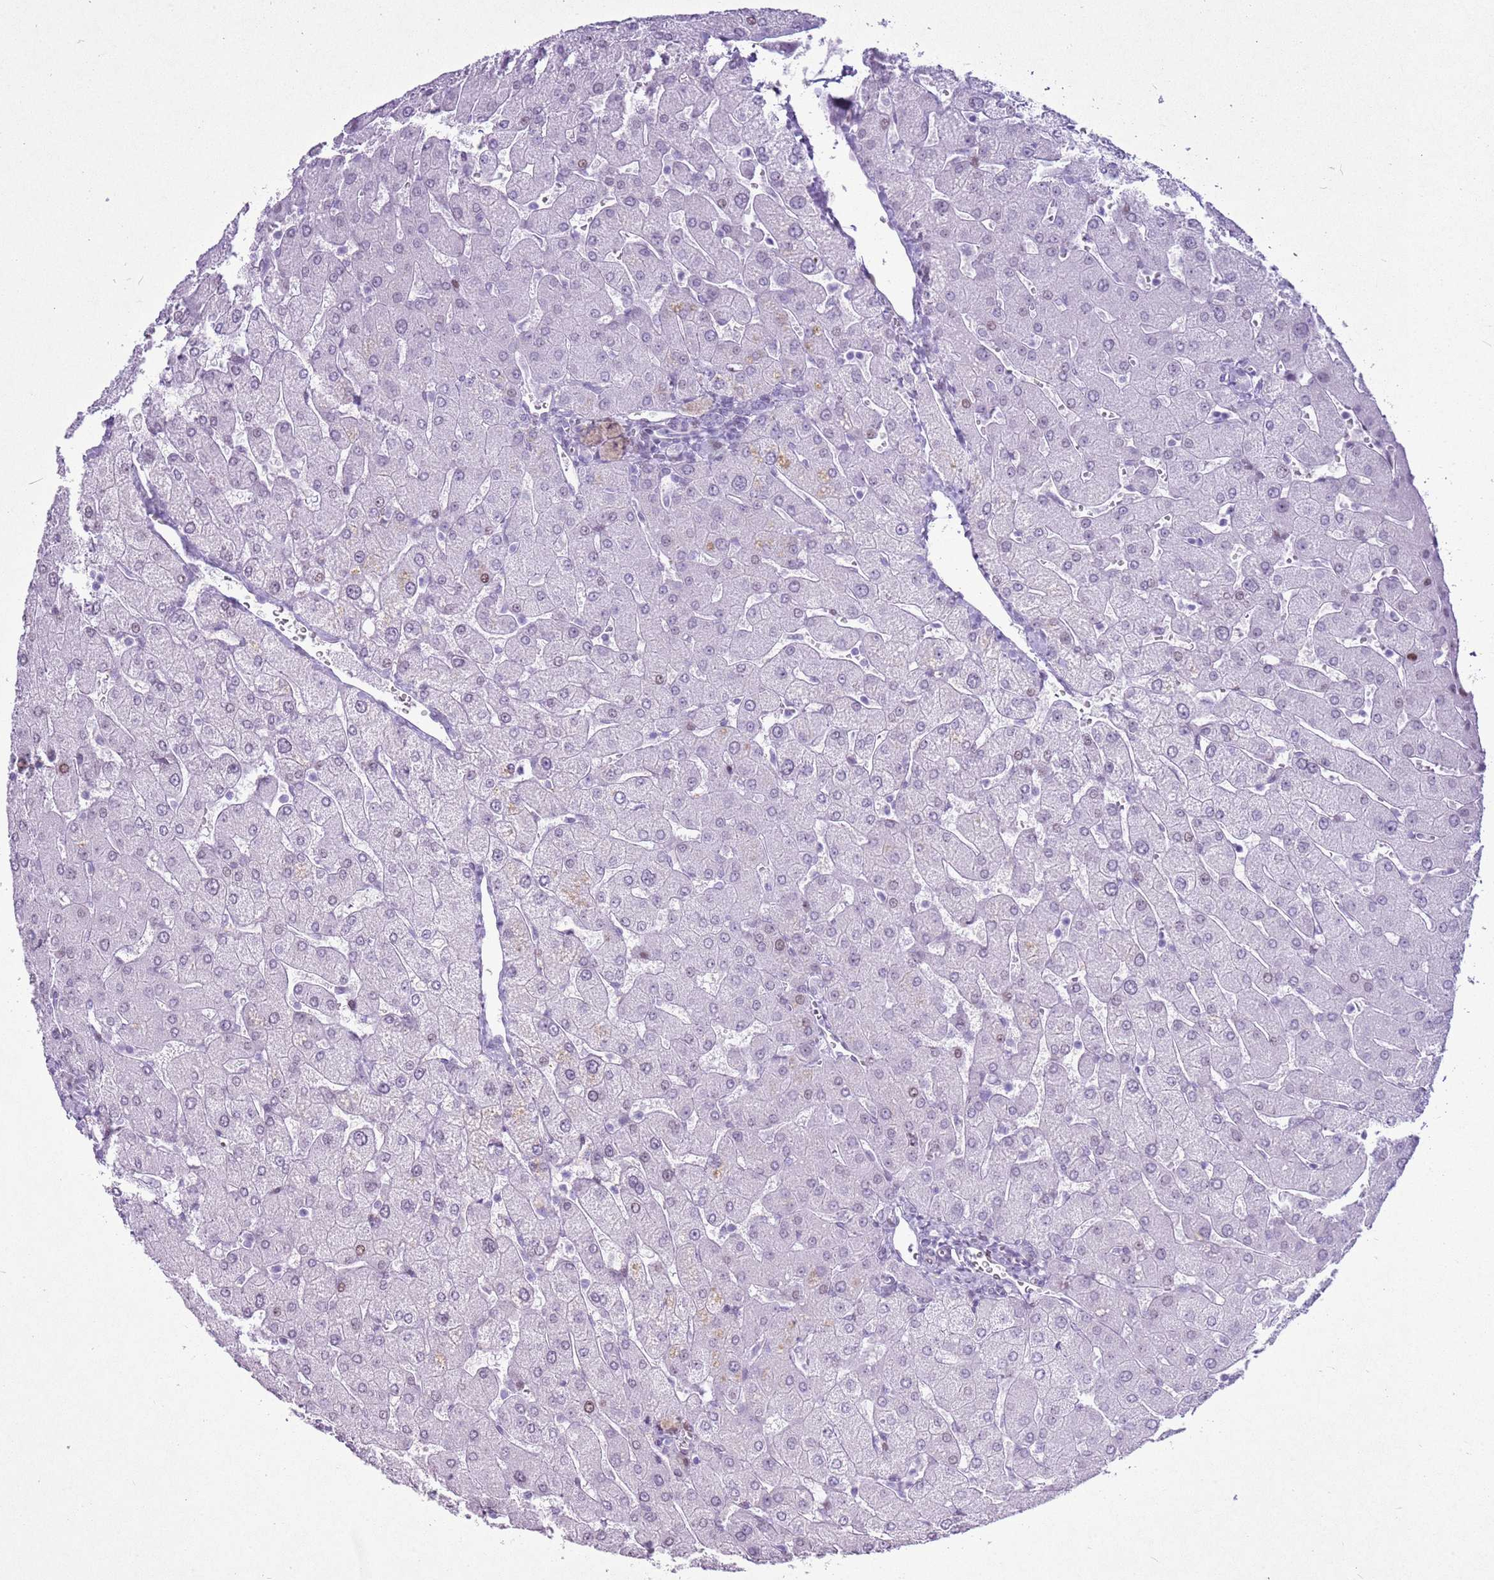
{"staining": {"intensity": "negative", "quantity": "none", "location": "none"}, "tissue": "liver", "cell_type": "Cholangiocytes", "image_type": "normal", "snomed": [{"axis": "morphology", "description": "Normal tissue, NOS"}, {"axis": "topography", "description": "Liver"}], "caption": "Immunohistochemistry micrograph of unremarkable liver: human liver stained with DAB (3,3'-diaminobenzidine) shows no significant protein staining in cholangiocytes. (DAB immunohistochemistry (IHC), high magnification).", "gene": "ASIP", "patient": {"sex": "male", "age": 55}}